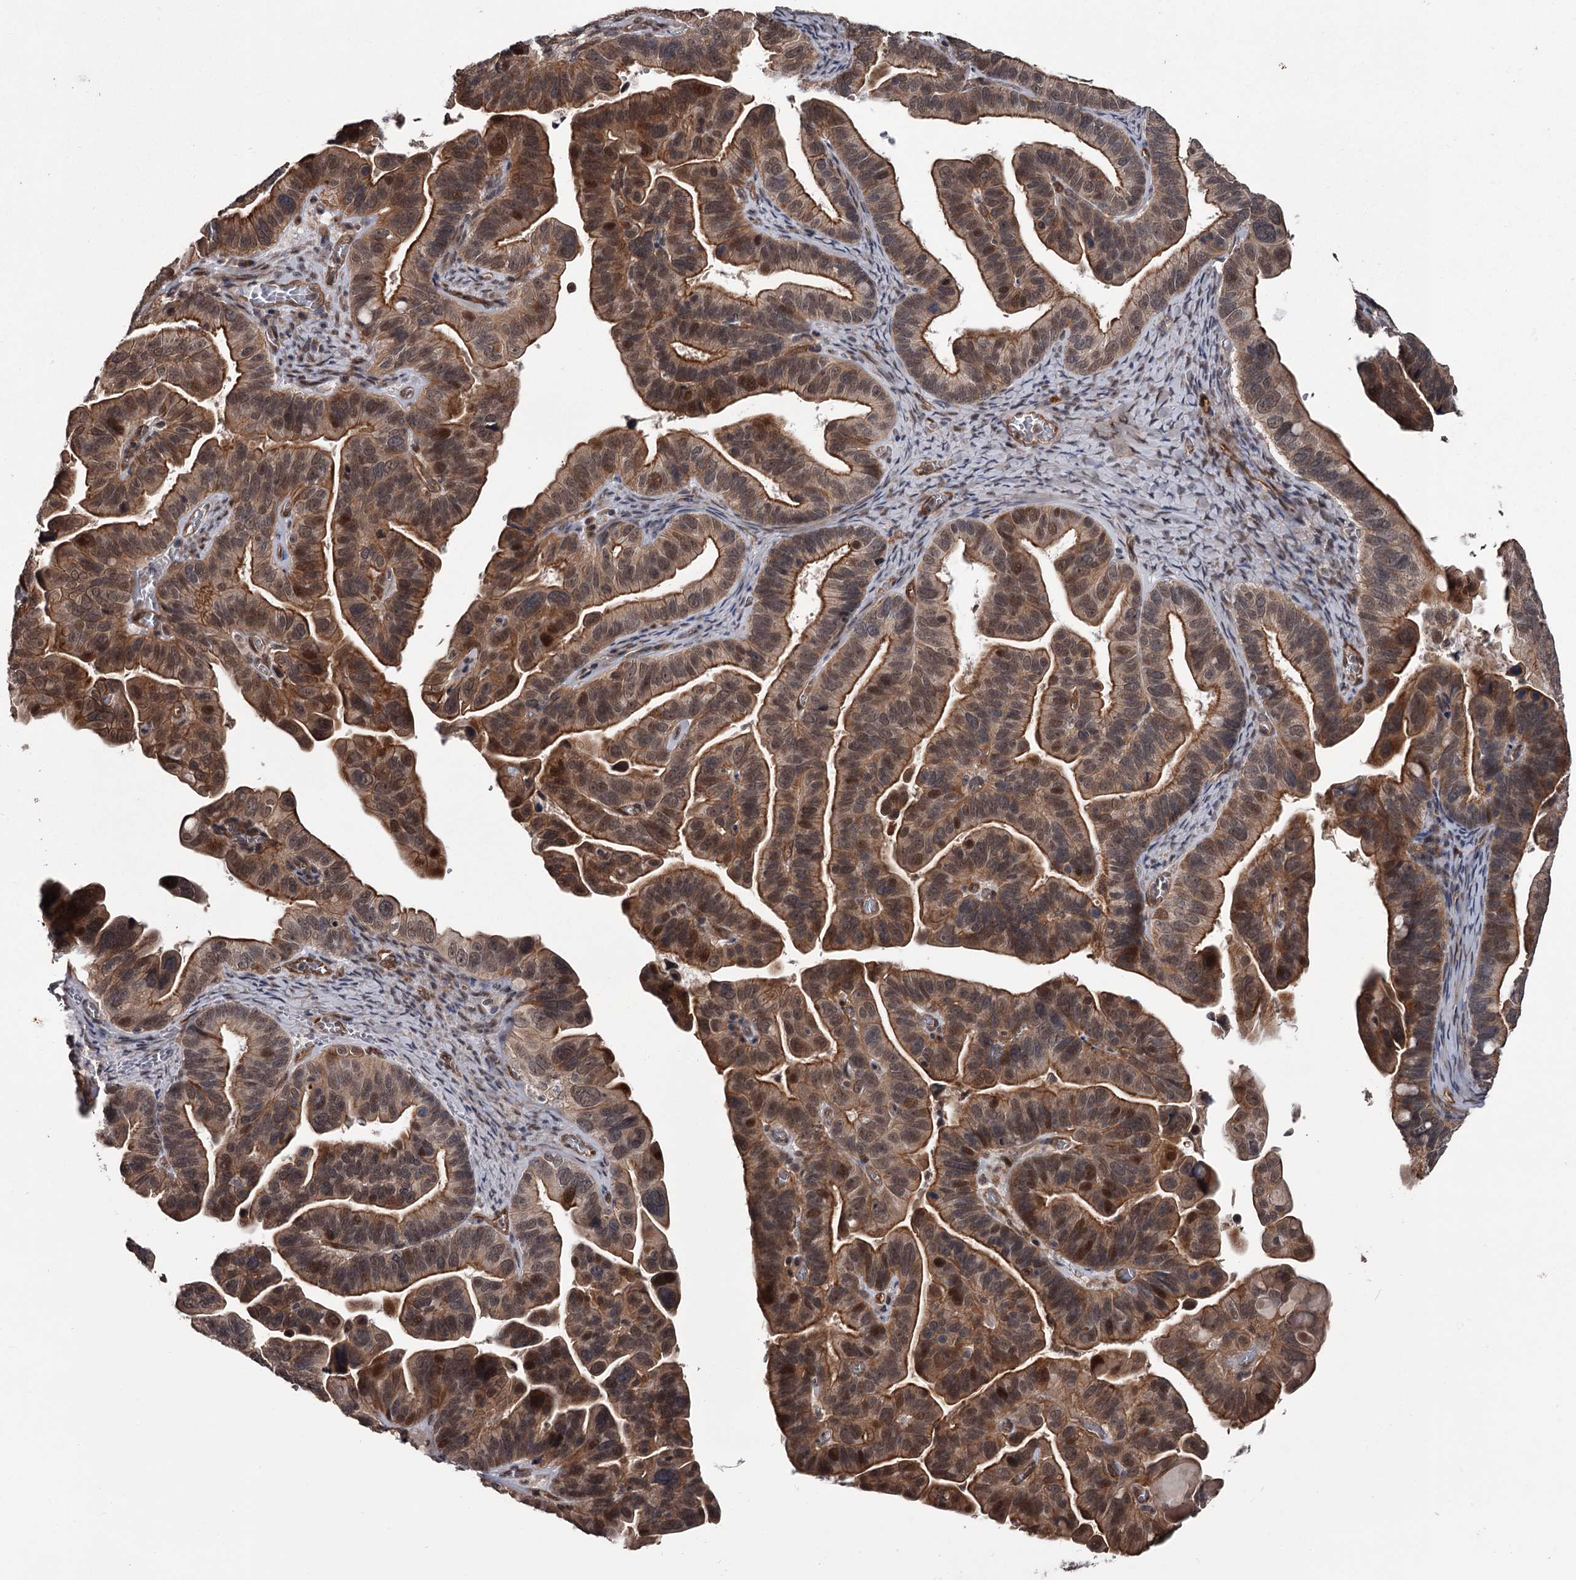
{"staining": {"intensity": "moderate", "quantity": ">75%", "location": "cytoplasmic/membranous,nuclear"}, "tissue": "ovarian cancer", "cell_type": "Tumor cells", "image_type": "cancer", "snomed": [{"axis": "morphology", "description": "Cystadenocarcinoma, serous, NOS"}, {"axis": "topography", "description": "Ovary"}], "caption": "Ovarian cancer stained with DAB IHC exhibits medium levels of moderate cytoplasmic/membranous and nuclear expression in about >75% of tumor cells. Nuclei are stained in blue.", "gene": "CDC42EP2", "patient": {"sex": "female", "age": 56}}